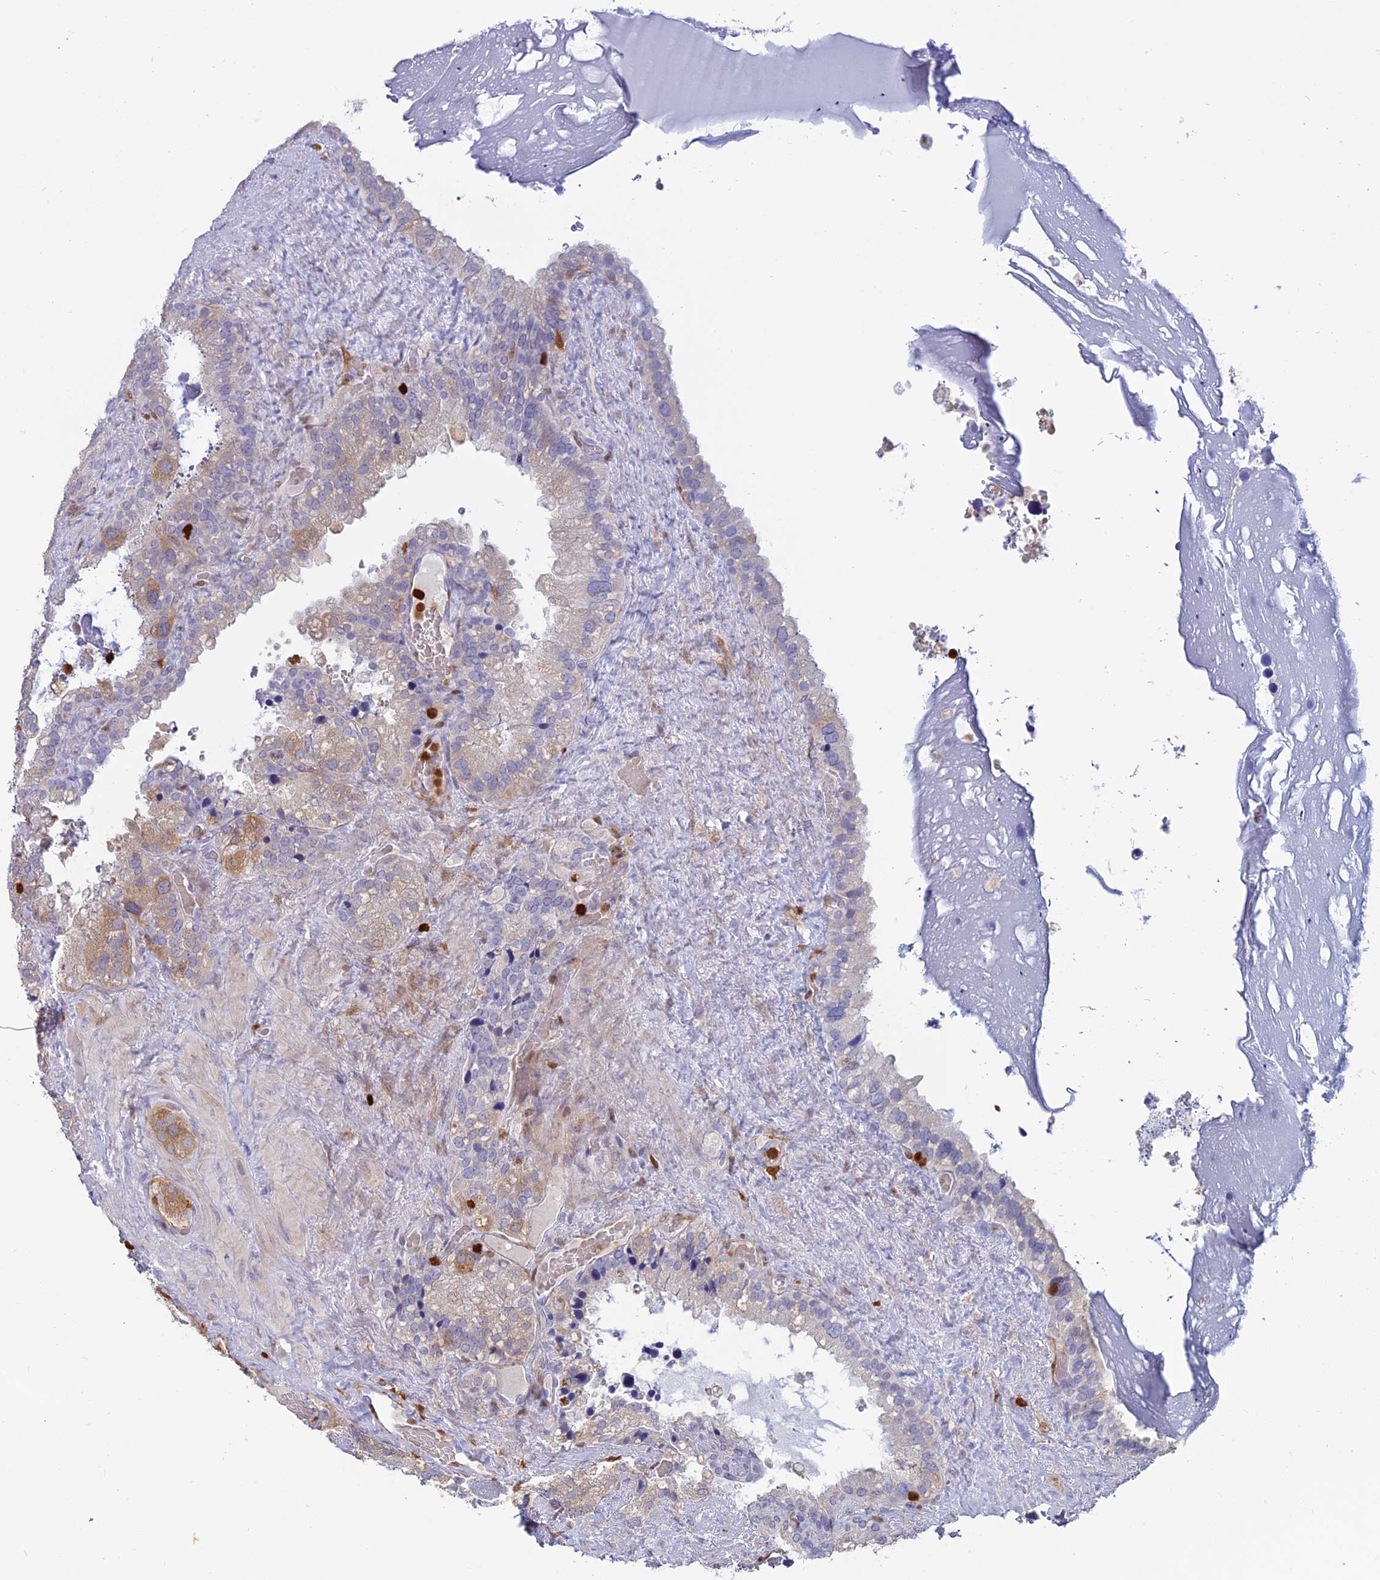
{"staining": {"intensity": "moderate", "quantity": "<25%", "location": "cytoplasmic/membranous"}, "tissue": "seminal vesicle", "cell_type": "Glandular cells", "image_type": "normal", "snomed": [{"axis": "morphology", "description": "Normal tissue, NOS"}, {"axis": "topography", "description": "Prostate"}, {"axis": "topography", "description": "Seminal veicle"}], "caption": "Seminal vesicle stained with immunohistochemistry demonstrates moderate cytoplasmic/membranous positivity in about <25% of glandular cells.", "gene": "PGBD4", "patient": {"sex": "male", "age": 68}}